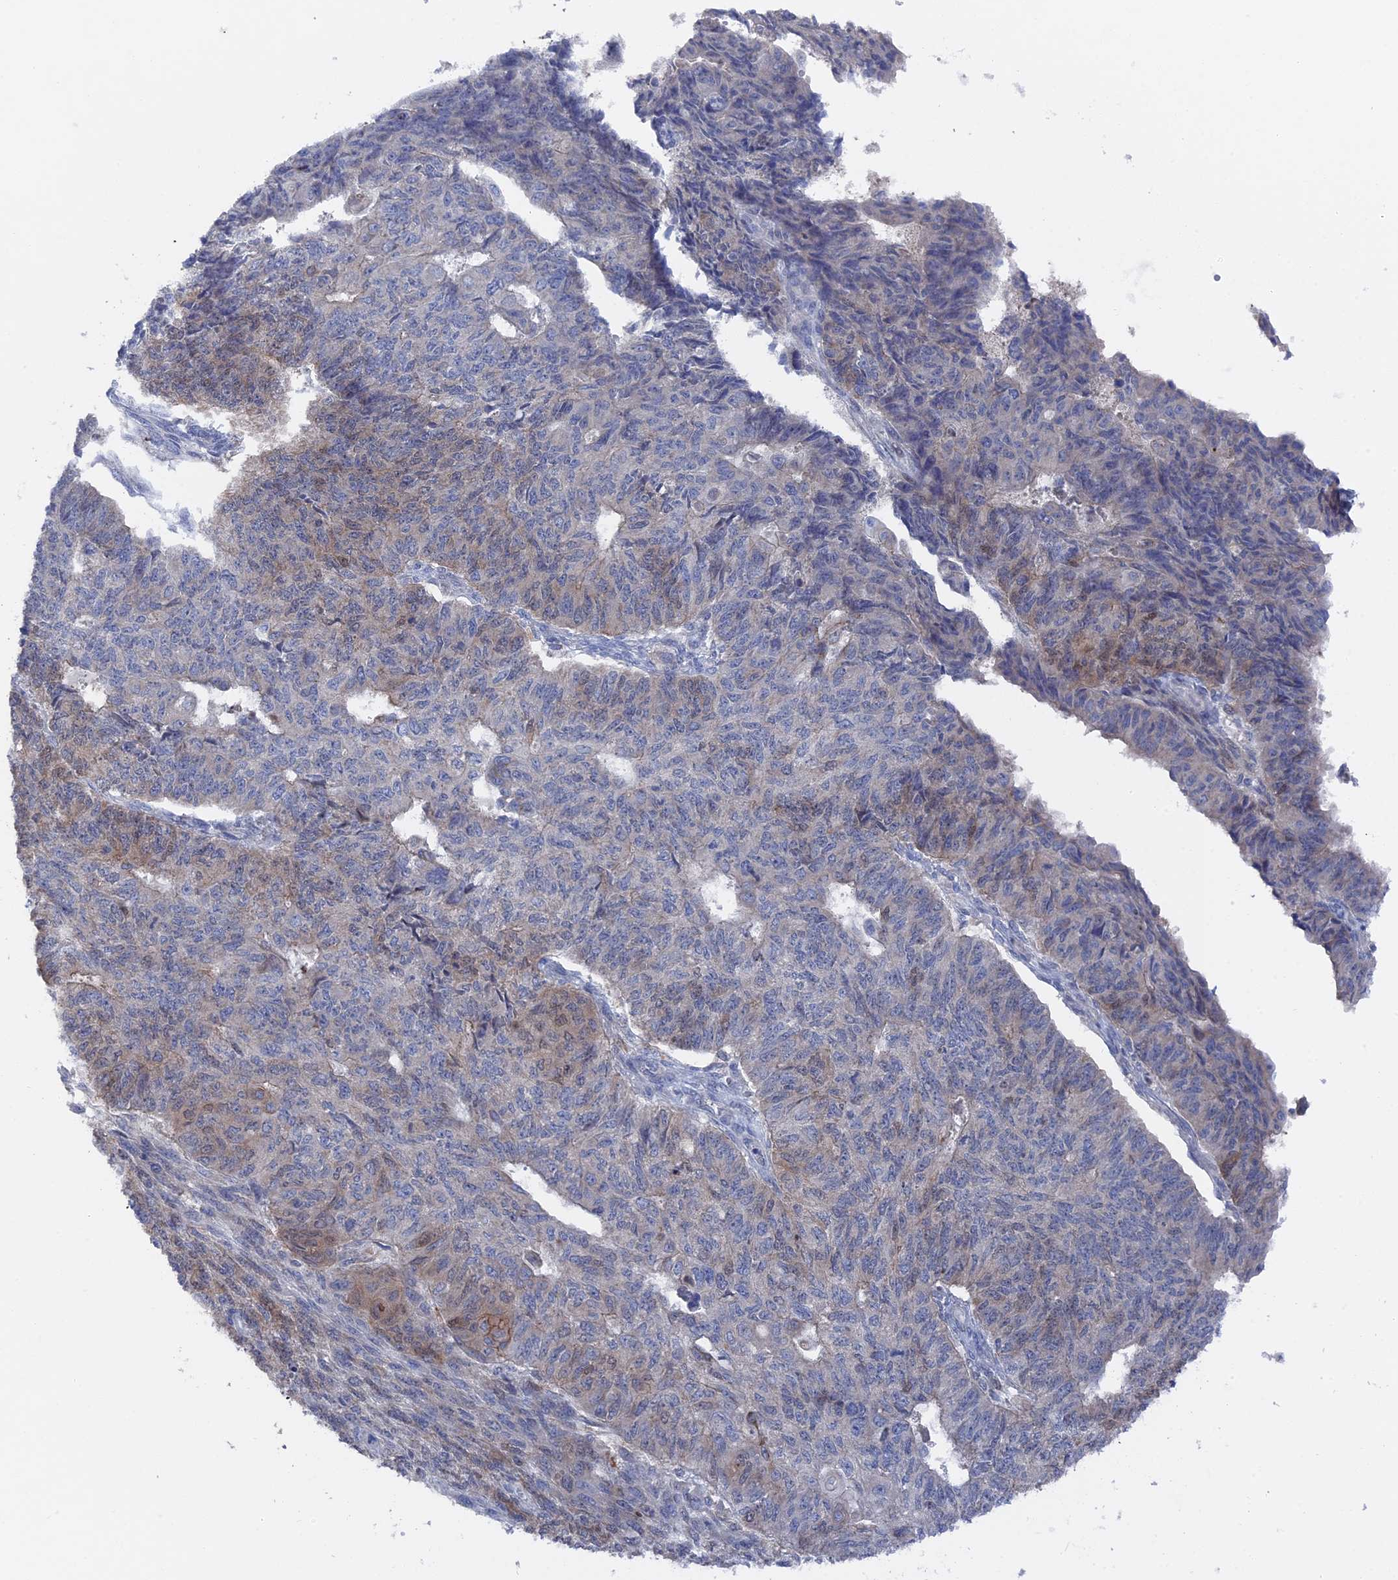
{"staining": {"intensity": "moderate", "quantity": "<25%", "location": "cytoplasmic/membranous"}, "tissue": "endometrial cancer", "cell_type": "Tumor cells", "image_type": "cancer", "snomed": [{"axis": "morphology", "description": "Adenocarcinoma, NOS"}, {"axis": "topography", "description": "Endometrium"}], "caption": "This histopathology image displays IHC staining of human endometrial adenocarcinoma, with low moderate cytoplasmic/membranous expression in about <25% of tumor cells.", "gene": "TMEM161A", "patient": {"sex": "female", "age": 32}}